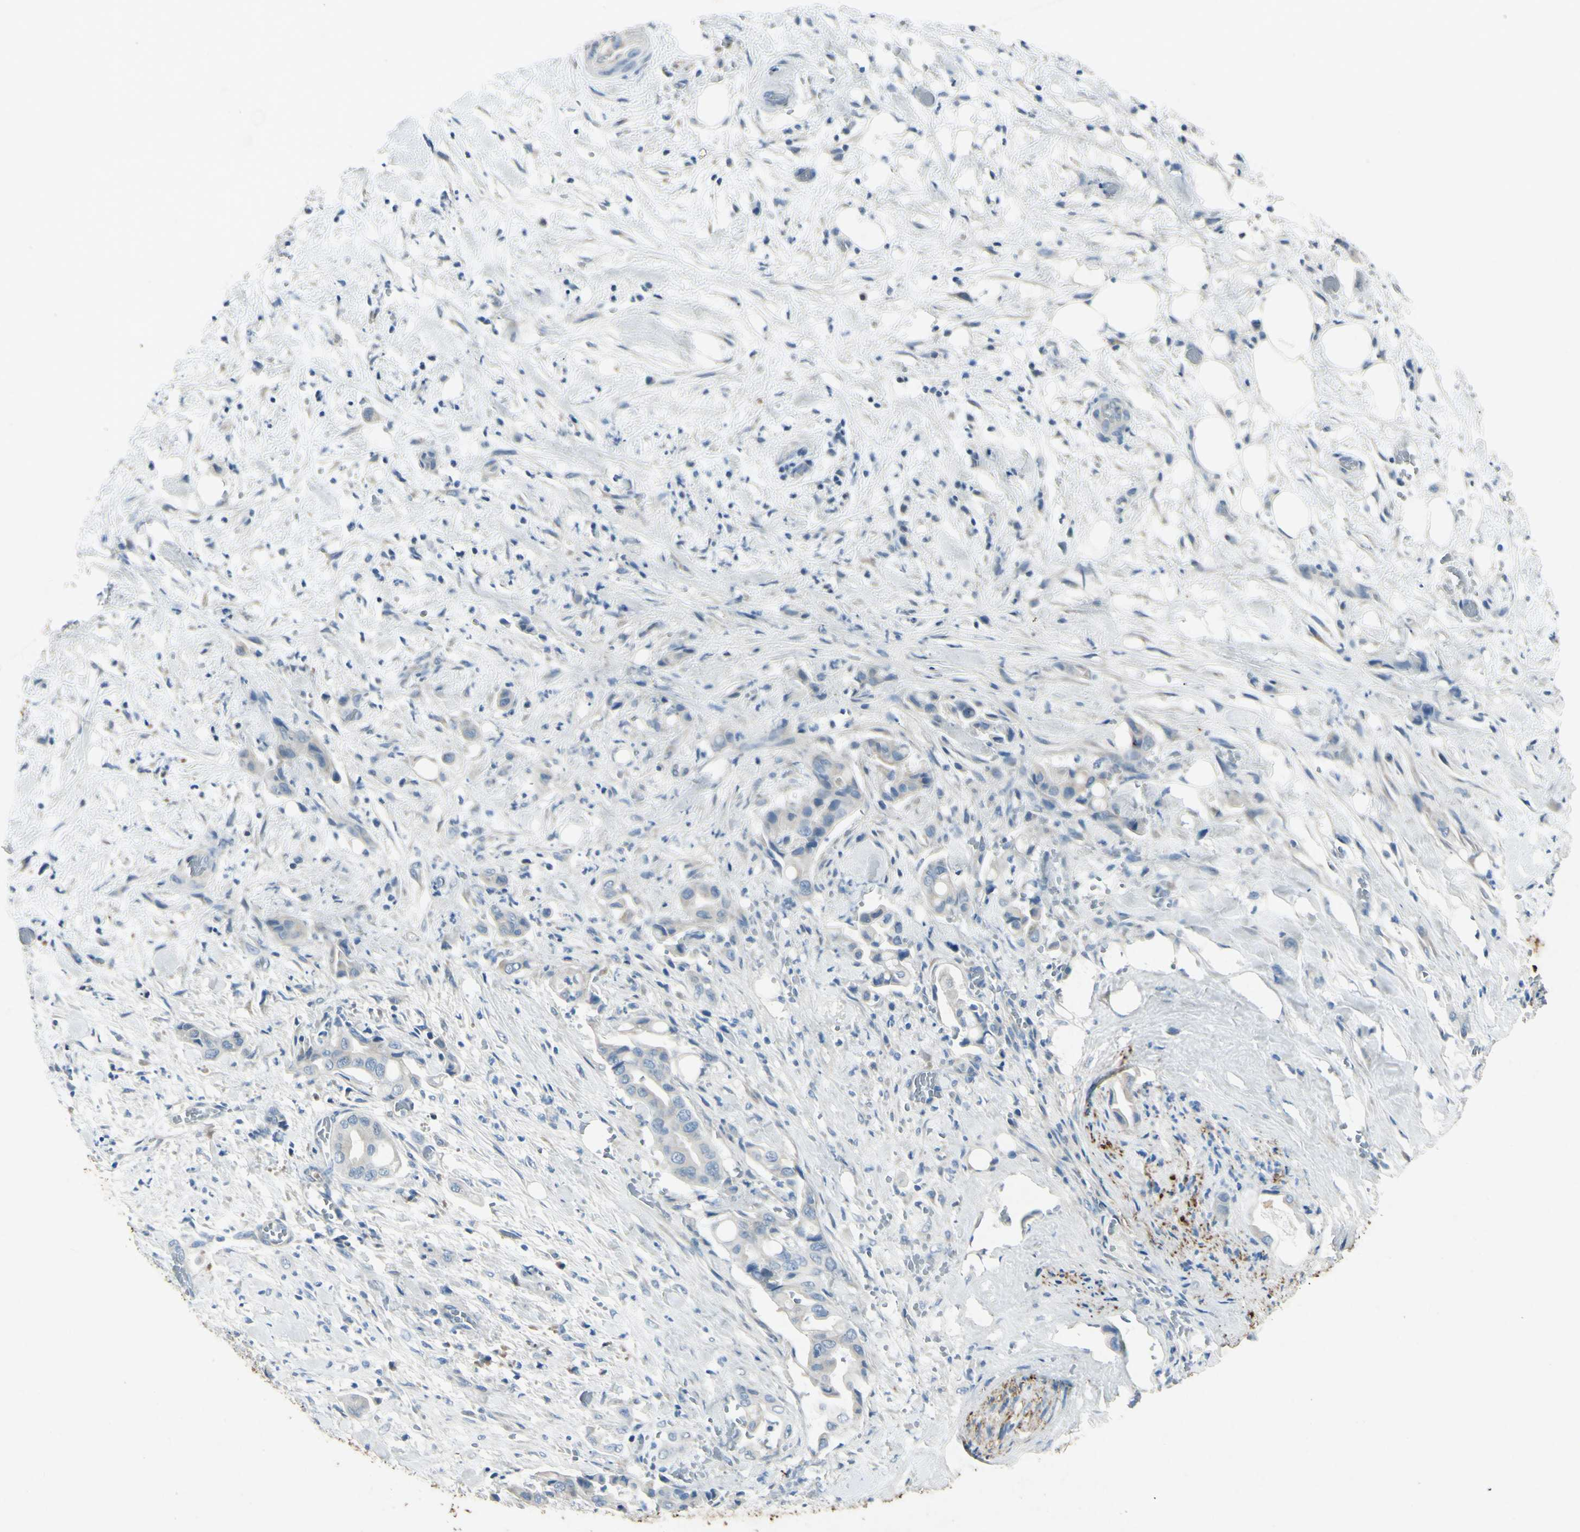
{"staining": {"intensity": "negative", "quantity": "none", "location": "none"}, "tissue": "liver cancer", "cell_type": "Tumor cells", "image_type": "cancer", "snomed": [{"axis": "morphology", "description": "Cholangiocarcinoma"}, {"axis": "topography", "description": "Liver"}], "caption": "Liver cholangiocarcinoma was stained to show a protein in brown. There is no significant positivity in tumor cells. (IHC, brightfield microscopy, high magnification).", "gene": "SNAP91", "patient": {"sex": "female", "age": 68}}